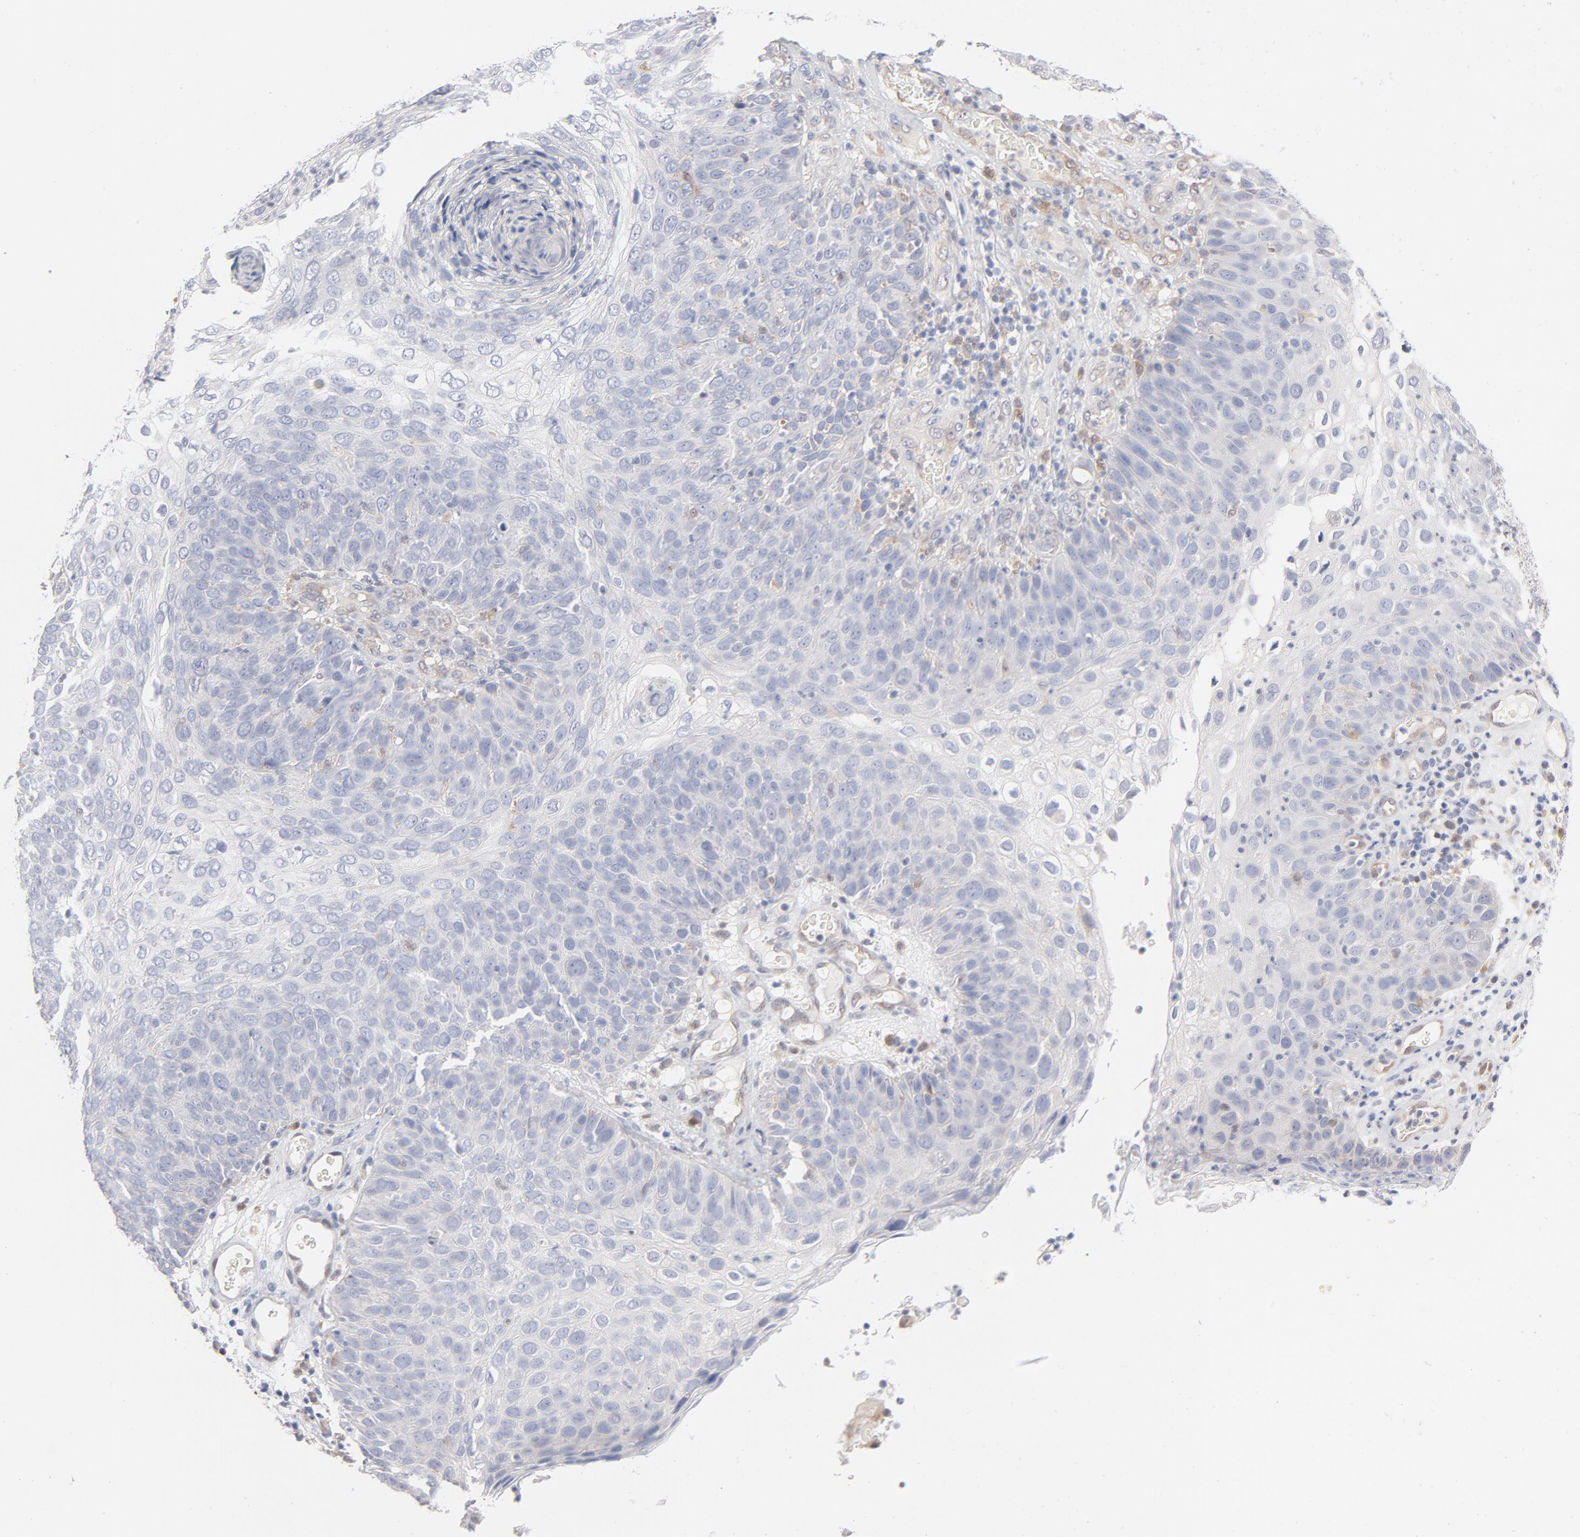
{"staining": {"intensity": "negative", "quantity": "none", "location": "none"}, "tissue": "skin cancer", "cell_type": "Tumor cells", "image_type": "cancer", "snomed": [{"axis": "morphology", "description": "Squamous cell carcinoma, NOS"}, {"axis": "topography", "description": "Skin"}], "caption": "Immunohistochemistry (IHC) micrograph of human squamous cell carcinoma (skin) stained for a protein (brown), which demonstrates no positivity in tumor cells.", "gene": "ARRB1", "patient": {"sex": "male", "age": 87}}